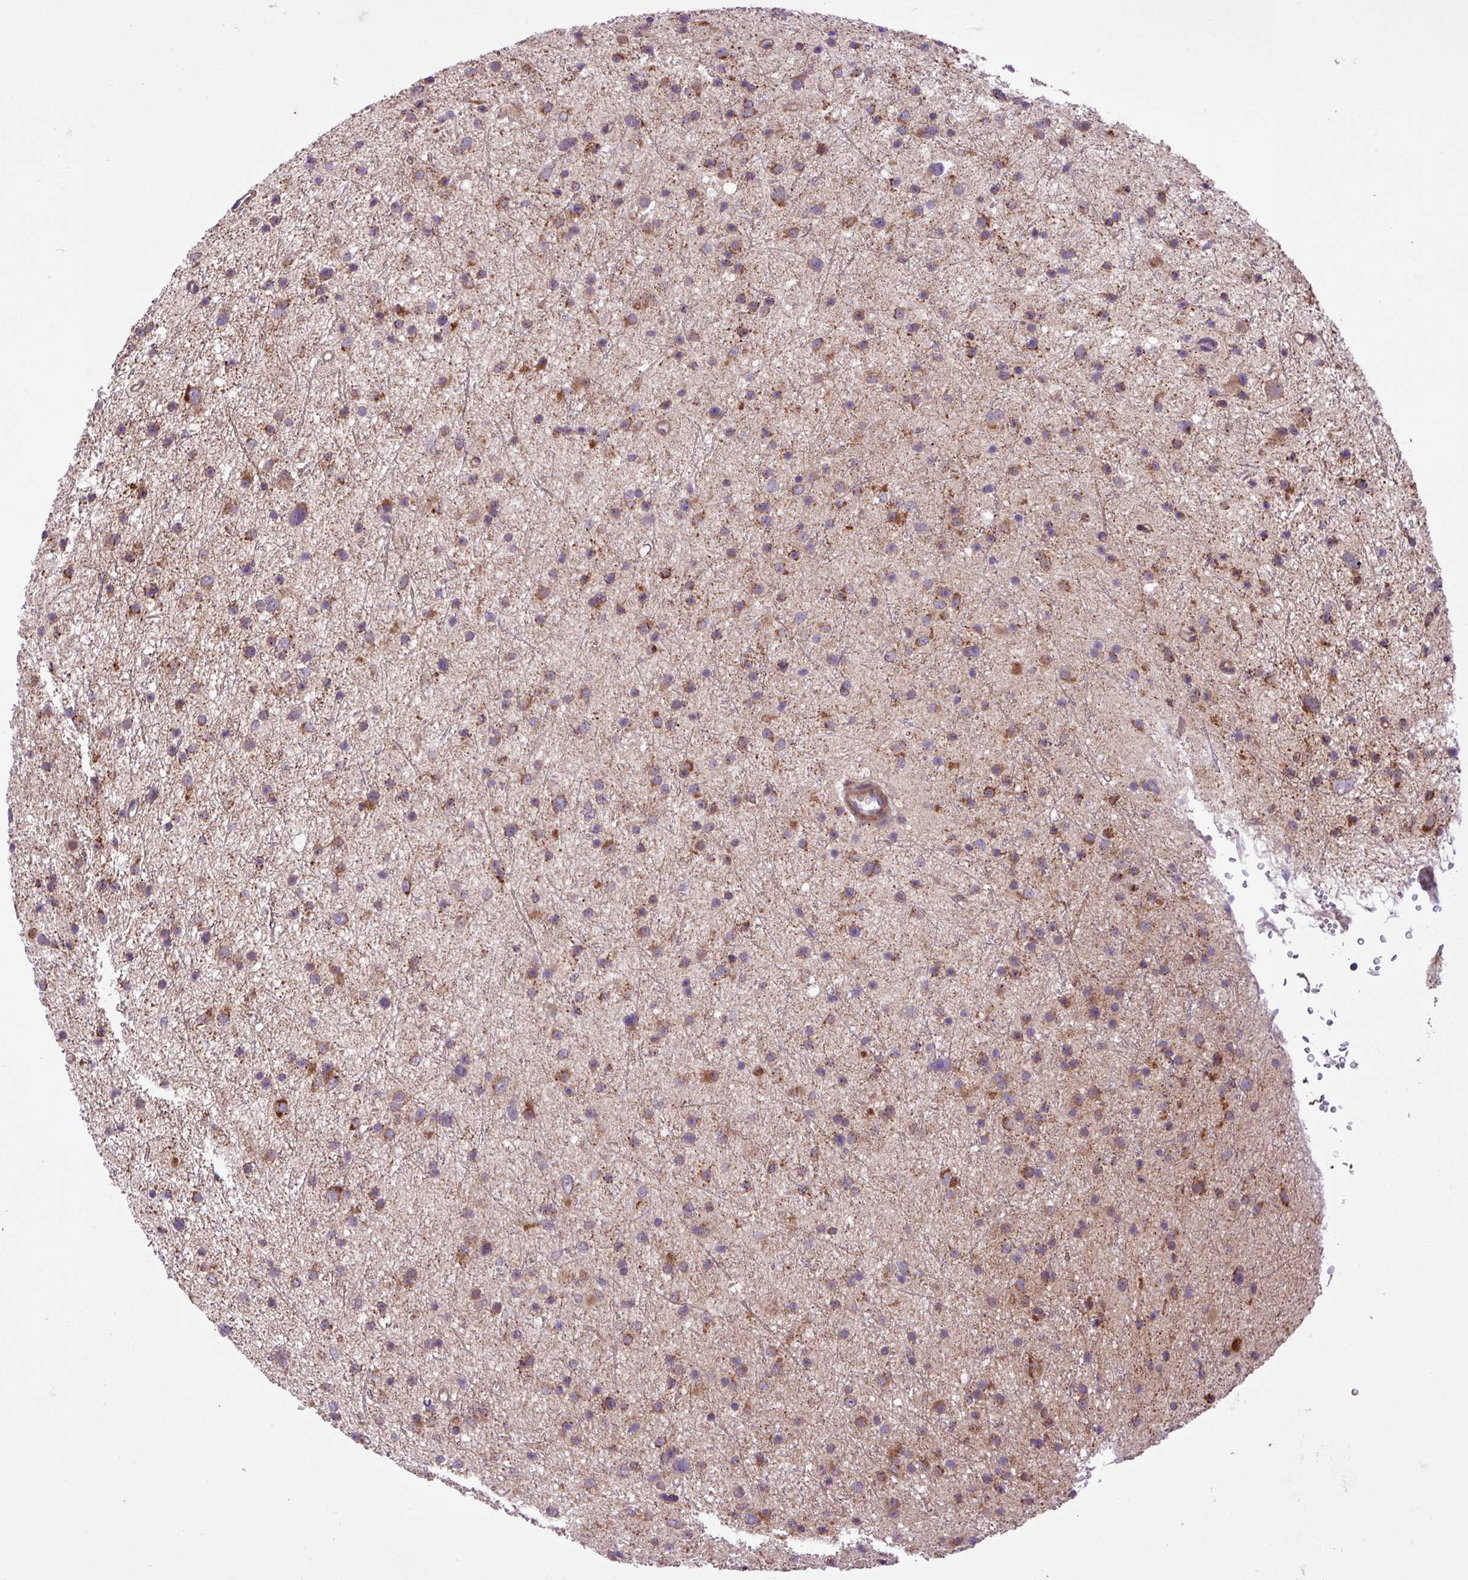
{"staining": {"intensity": "moderate", "quantity": ">75%", "location": "cytoplasmic/membranous"}, "tissue": "glioma", "cell_type": "Tumor cells", "image_type": "cancer", "snomed": [{"axis": "morphology", "description": "Glioma, malignant, Low grade"}, {"axis": "topography", "description": "Cerebral cortex"}], "caption": "Immunohistochemistry staining of low-grade glioma (malignant), which demonstrates medium levels of moderate cytoplasmic/membranous staining in approximately >75% of tumor cells indicating moderate cytoplasmic/membranous protein expression. The staining was performed using DAB (brown) for protein detection and nuclei were counterstained in hematoxylin (blue).", "gene": "TIMM10B", "patient": {"sex": "female", "age": 39}}